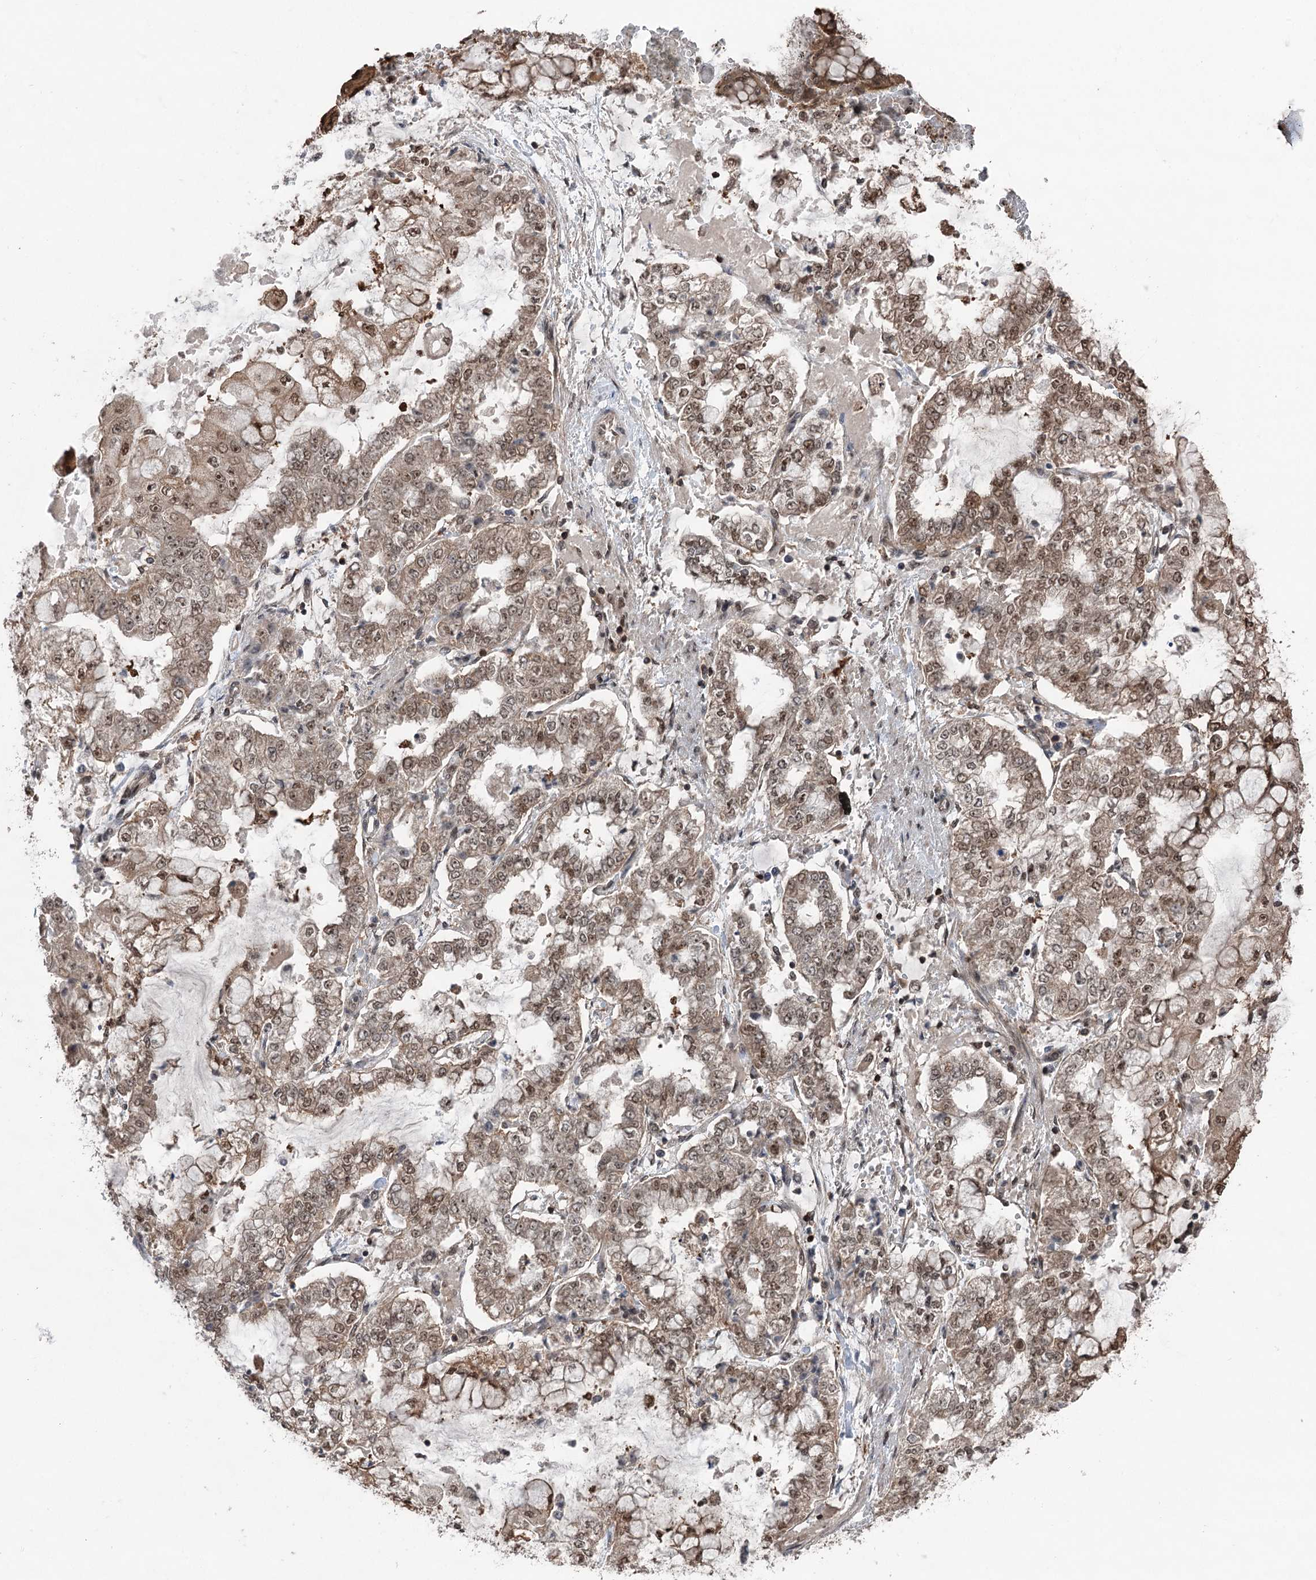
{"staining": {"intensity": "moderate", "quantity": ">75%", "location": "cytoplasmic/membranous,nuclear"}, "tissue": "stomach cancer", "cell_type": "Tumor cells", "image_type": "cancer", "snomed": [{"axis": "morphology", "description": "Adenocarcinoma, NOS"}, {"axis": "topography", "description": "Stomach"}], "caption": "IHC image of stomach adenocarcinoma stained for a protein (brown), which displays medium levels of moderate cytoplasmic/membranous and nuclear staining in approximately >75% of tumor cells.", "gene": "CCSER2", "patient": {"sex": "male", "age": 76}}